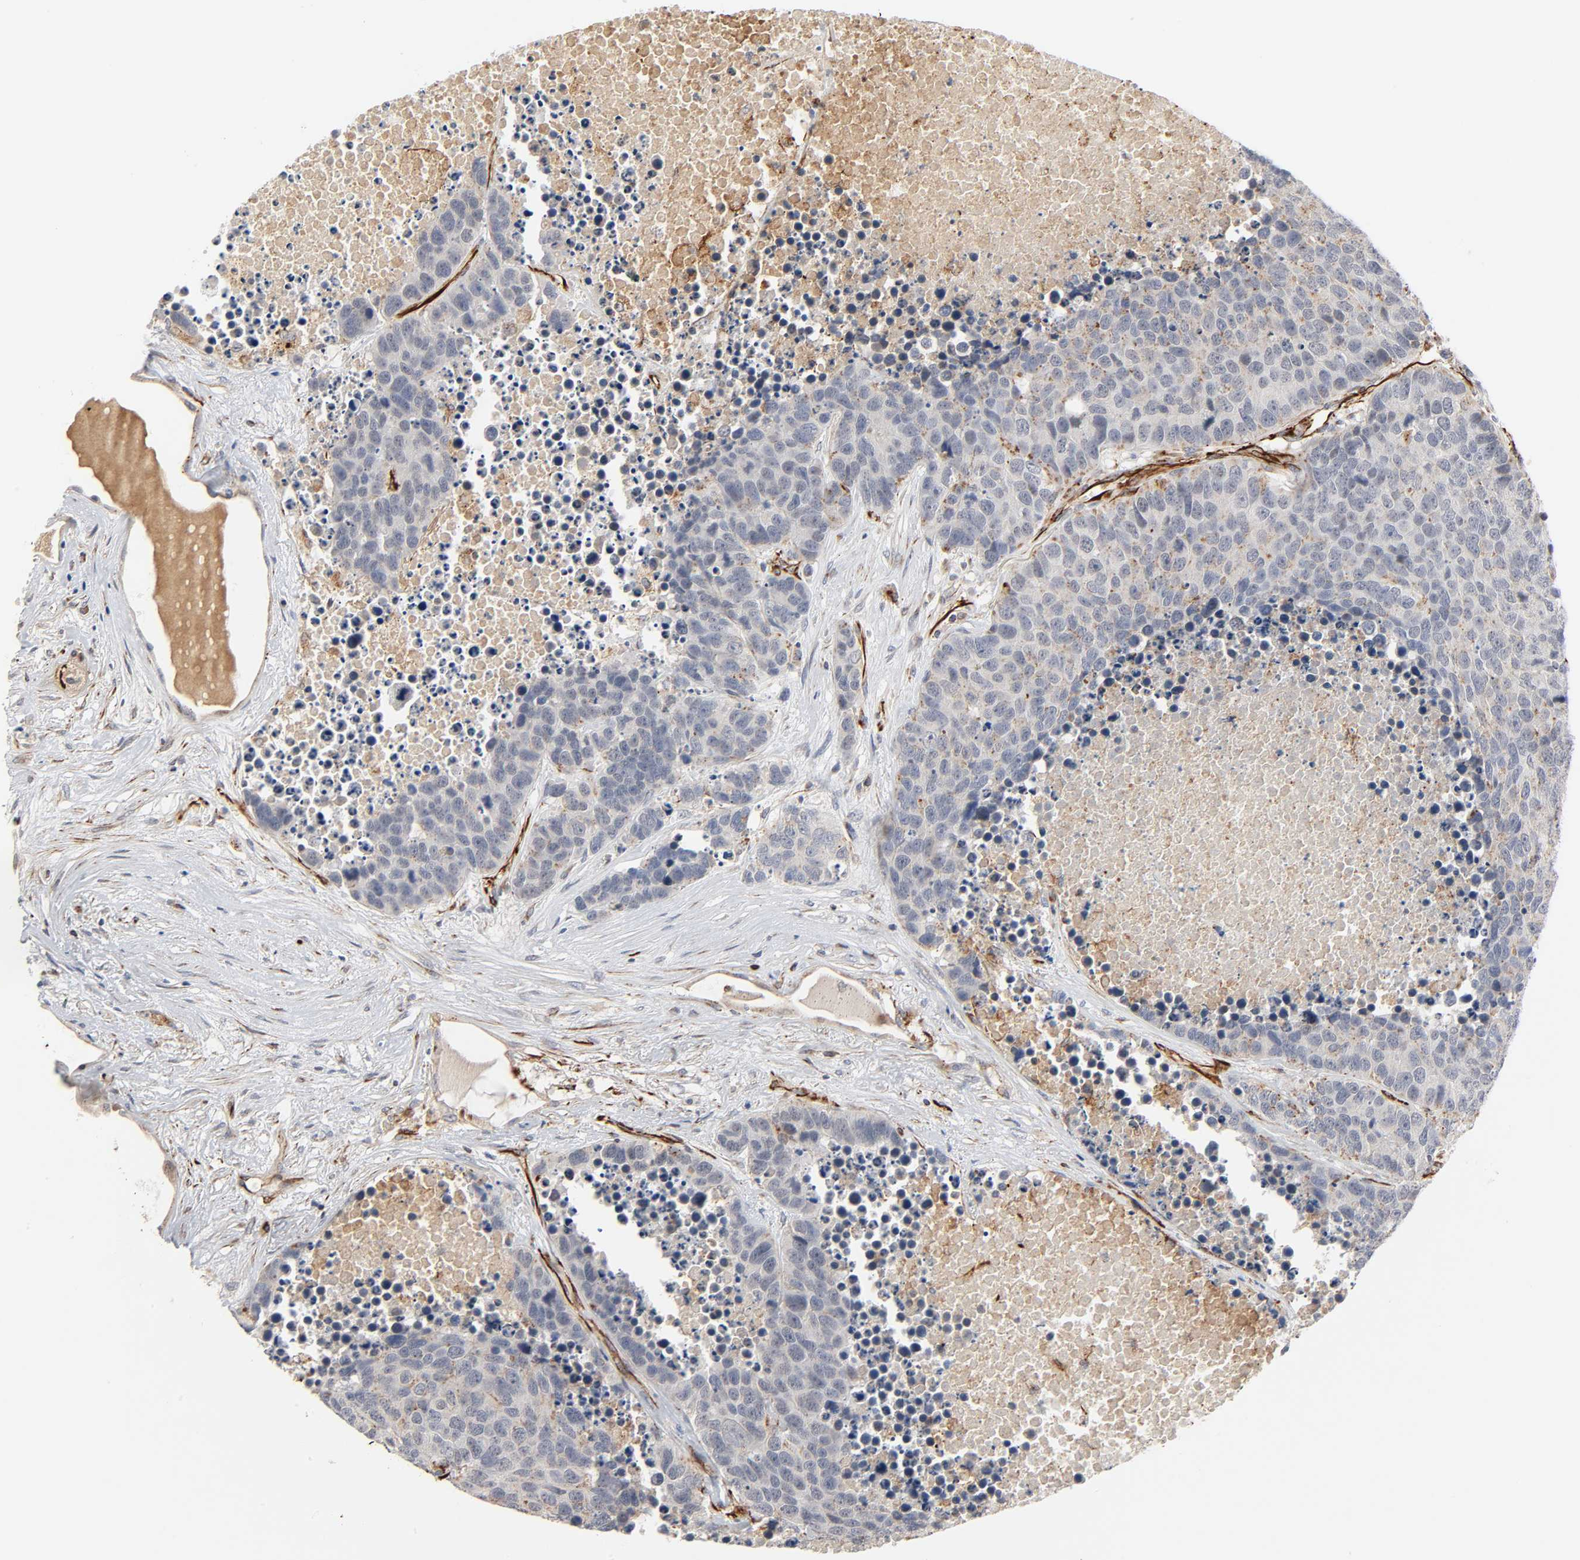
{"staining": {"intensity": "weak", "quantity": "<25%", "location": "cytoplasmic/membranous"}, "tissue": "carcinoid", "cell_type": "Tumor cells", "image_type": "cancer", "snomed": [{"axis": "morphology", "description": "Carcinoid, malignant, NOS"}, {"axis": "topography", "description": "Lung"}], "caption": "Carcinoid stained for a protein using immunohistochemistry shows no positivity tumor cells.", "gene": "REEP6", "patient": {"sex": "male", "age": 60}}